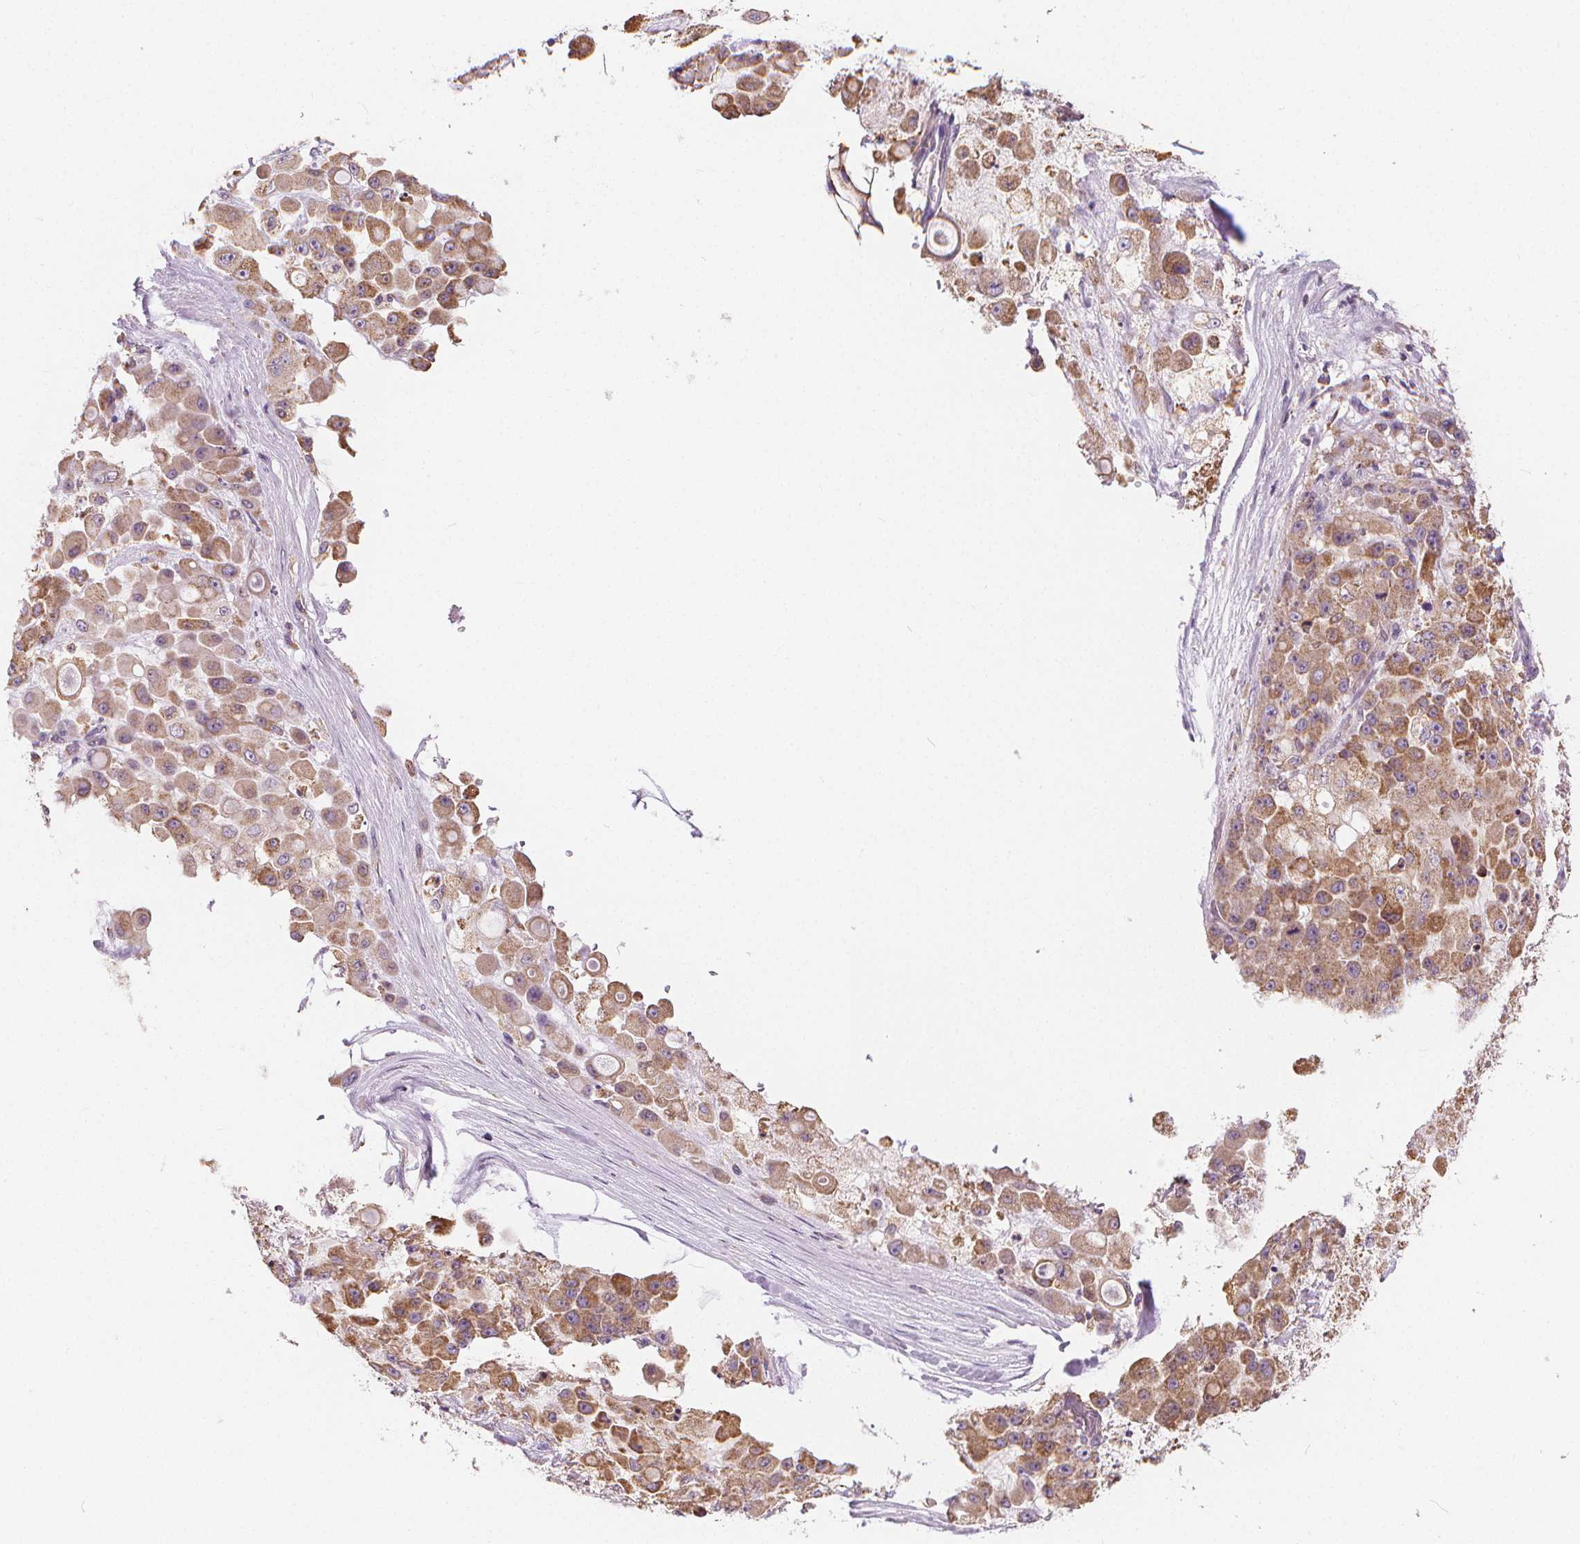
{"staining": {"intensity": "moderate", "quantity": ">75%", "location": "cytoplasmic/membranous"}, "tissue": "stomach cancer", "cell_type": "Tumor cells", "image_type": "cancer", "snomed": [{"axis": "morphology", "description": "Adenocarcinoma, NOS"}, {"axis": "topography", "description": "Stomach"}], "caption": "Immunohistochemical staining of stomach cancer (adenocarcinoma) exhibits medium levels of moderate cytoplasmic/membranous expression in about >75% of tumor cells. The protein of interest is stained brown, and the nuclei are stained in blue (DAB IHC with brightfield microscopy, high magnification).", "gene": "RAB20", "patient": {"sex": "female", "age": 76}}